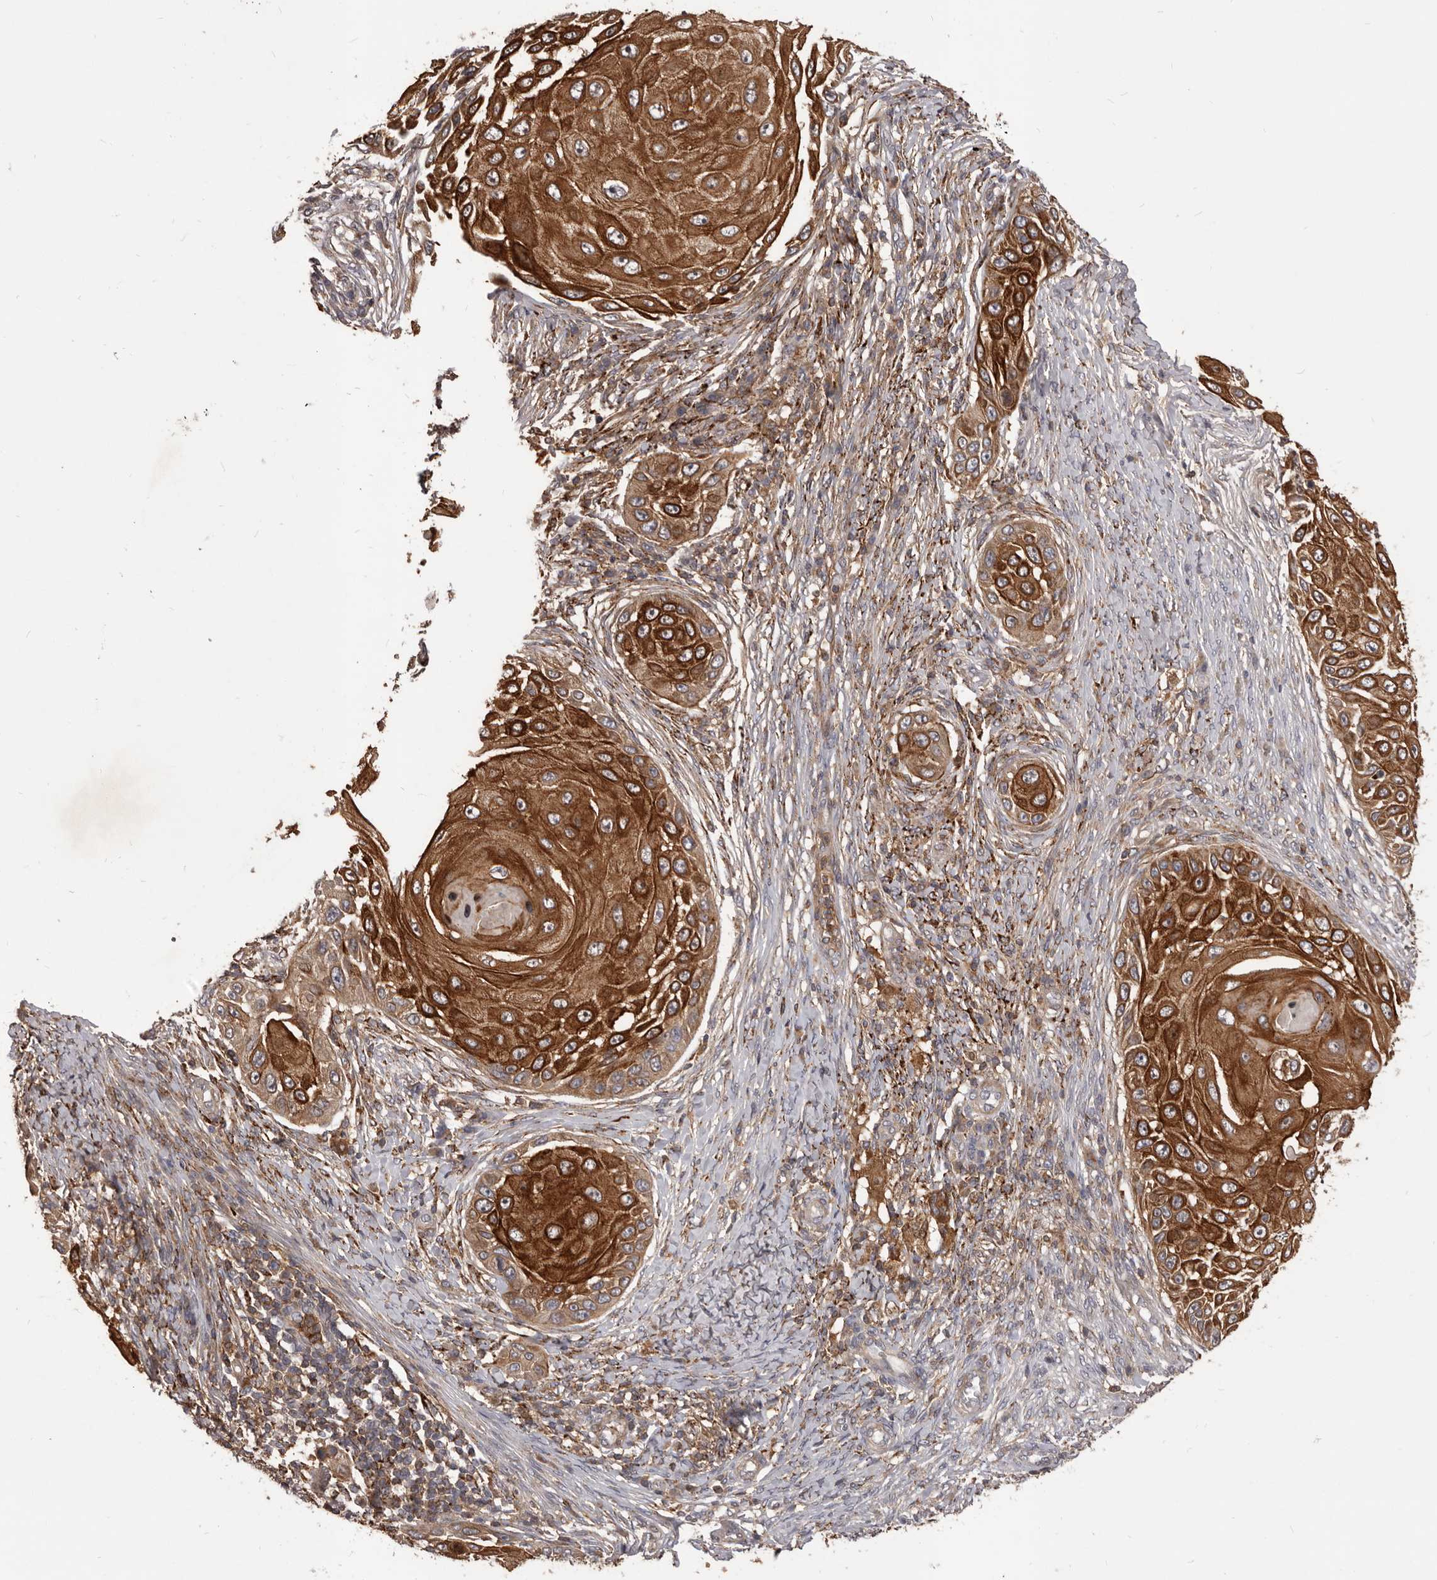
{"staining": {"intensity": "strong", "quantity": ">75%", "location": "cytoplasmic/membranous"}, "tissue": "skin cancer", "cell_type": "Tumor cells", "image_type": "cancer", "snomed": [{"axis": "morphology", "description": "Squamous cell carcinoma, NOS"}, {"axis": "topography", "description": "Skin"}], "caption": "Immunohistochemistry (IHC) histopathology image of skin cancer (squamous cell carcinoma) stained for a protein (brown), which shows high levels of strong cytoplasmic/membranous expression in about >75% of tumor cells.", "gene": "GLIPR2", "patient": {"sex": "female", "age": 44}}